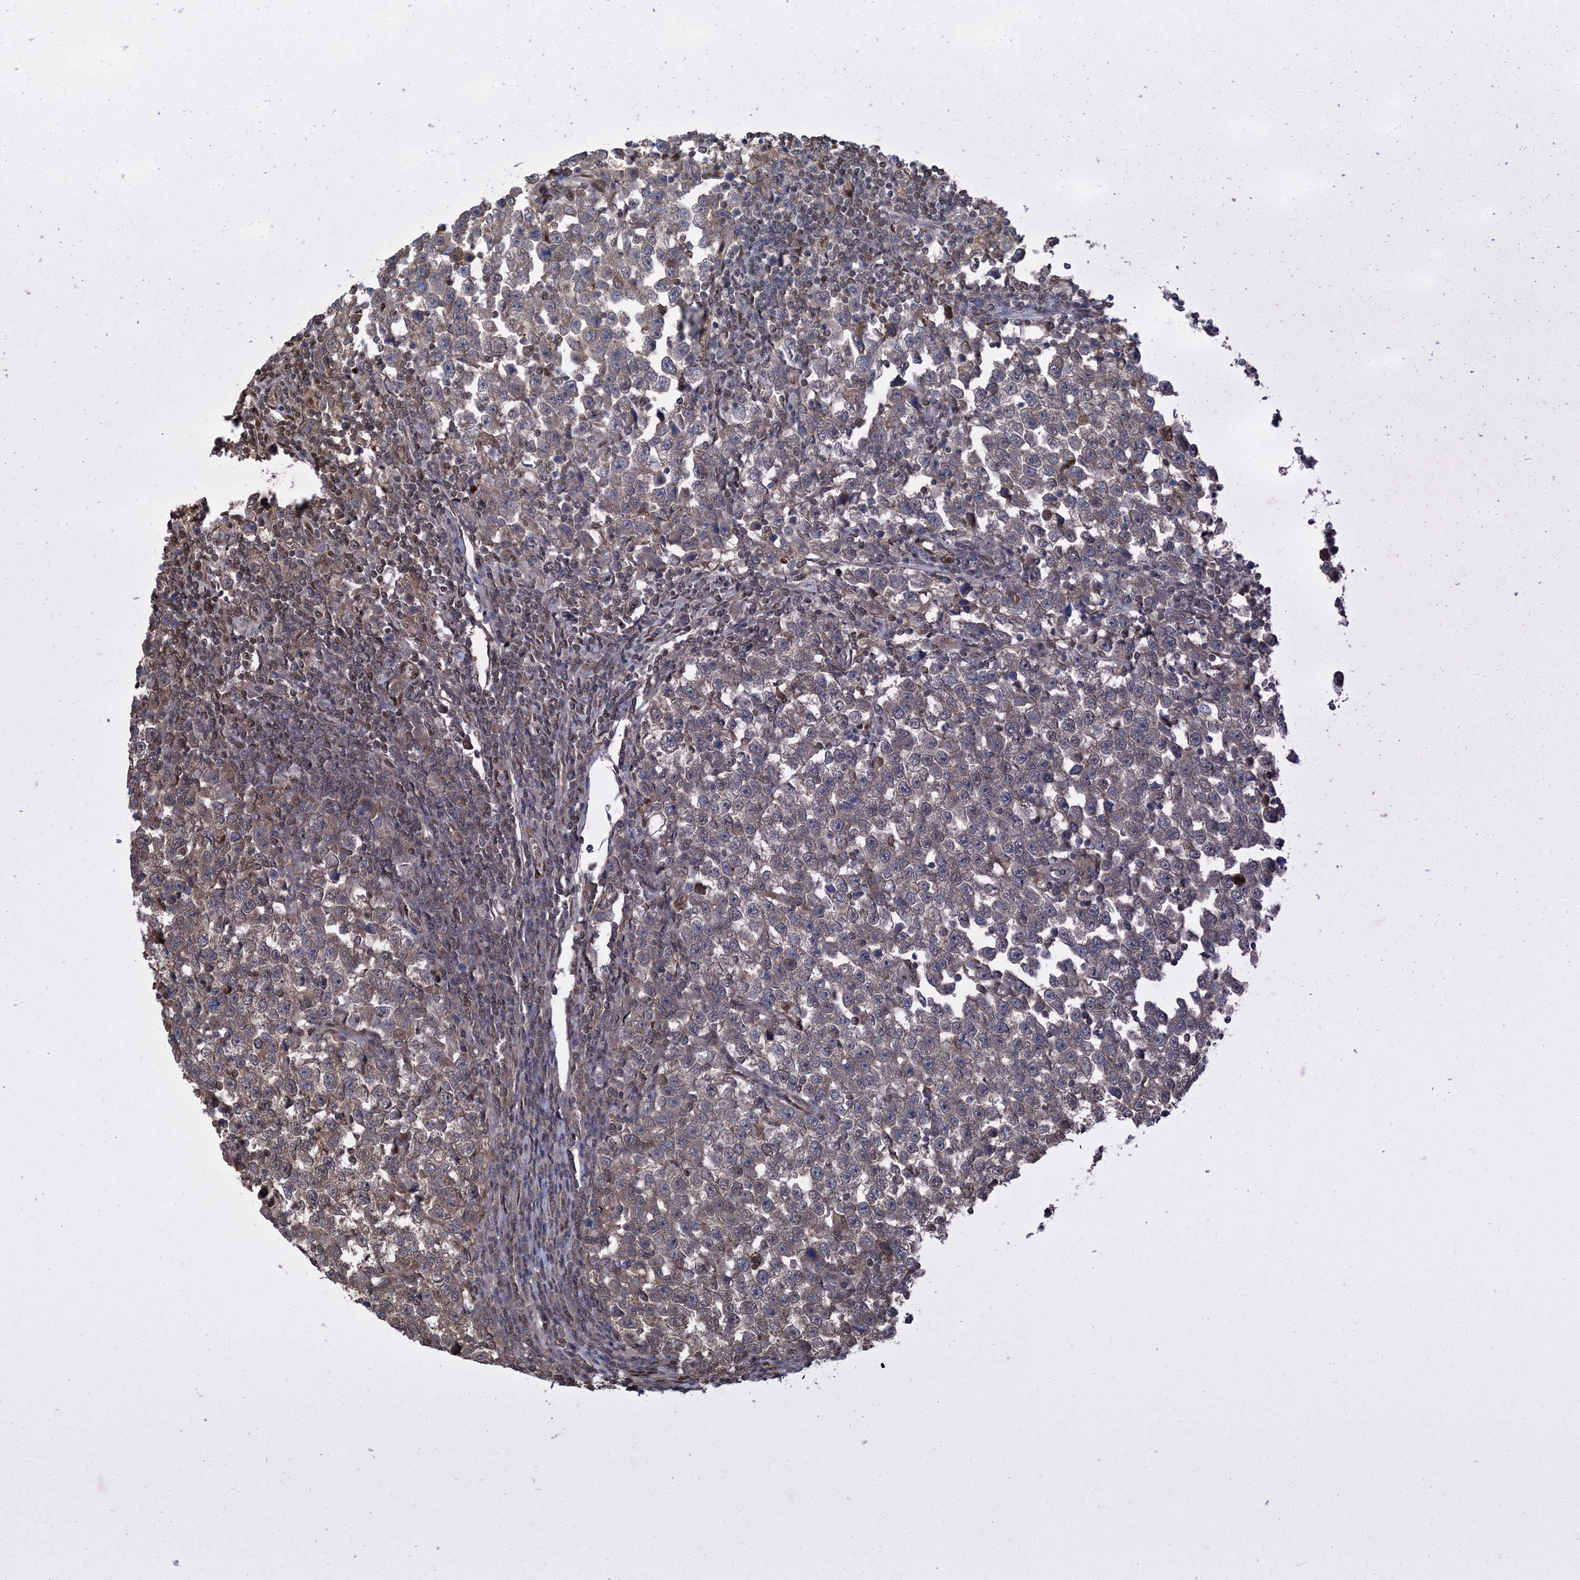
{"staining": {"intensity": "moderate", "quantity": ">75%", "location": "cytoplasmic/membranous"}, "tissue": "testis cancer", "cell_type": "Tumor cells", "image_type": "cancer", "snomed": [{"axis": "morphology", "description": "Normal tissue, NOS"}, {"axis": "morphology", "description": "Seminoma, NOS"}, {"axis": "topography", "description": "Testis"}], "caption": "A histopathology image showing moderate cytoplasmic/membranous positivity in approximately >75% of tumor cells in testis cancer, as visualized by brown immunohistochemical staining.", "gene": "HIKESHI", "patient": {"sex": "male", "age": 43}}